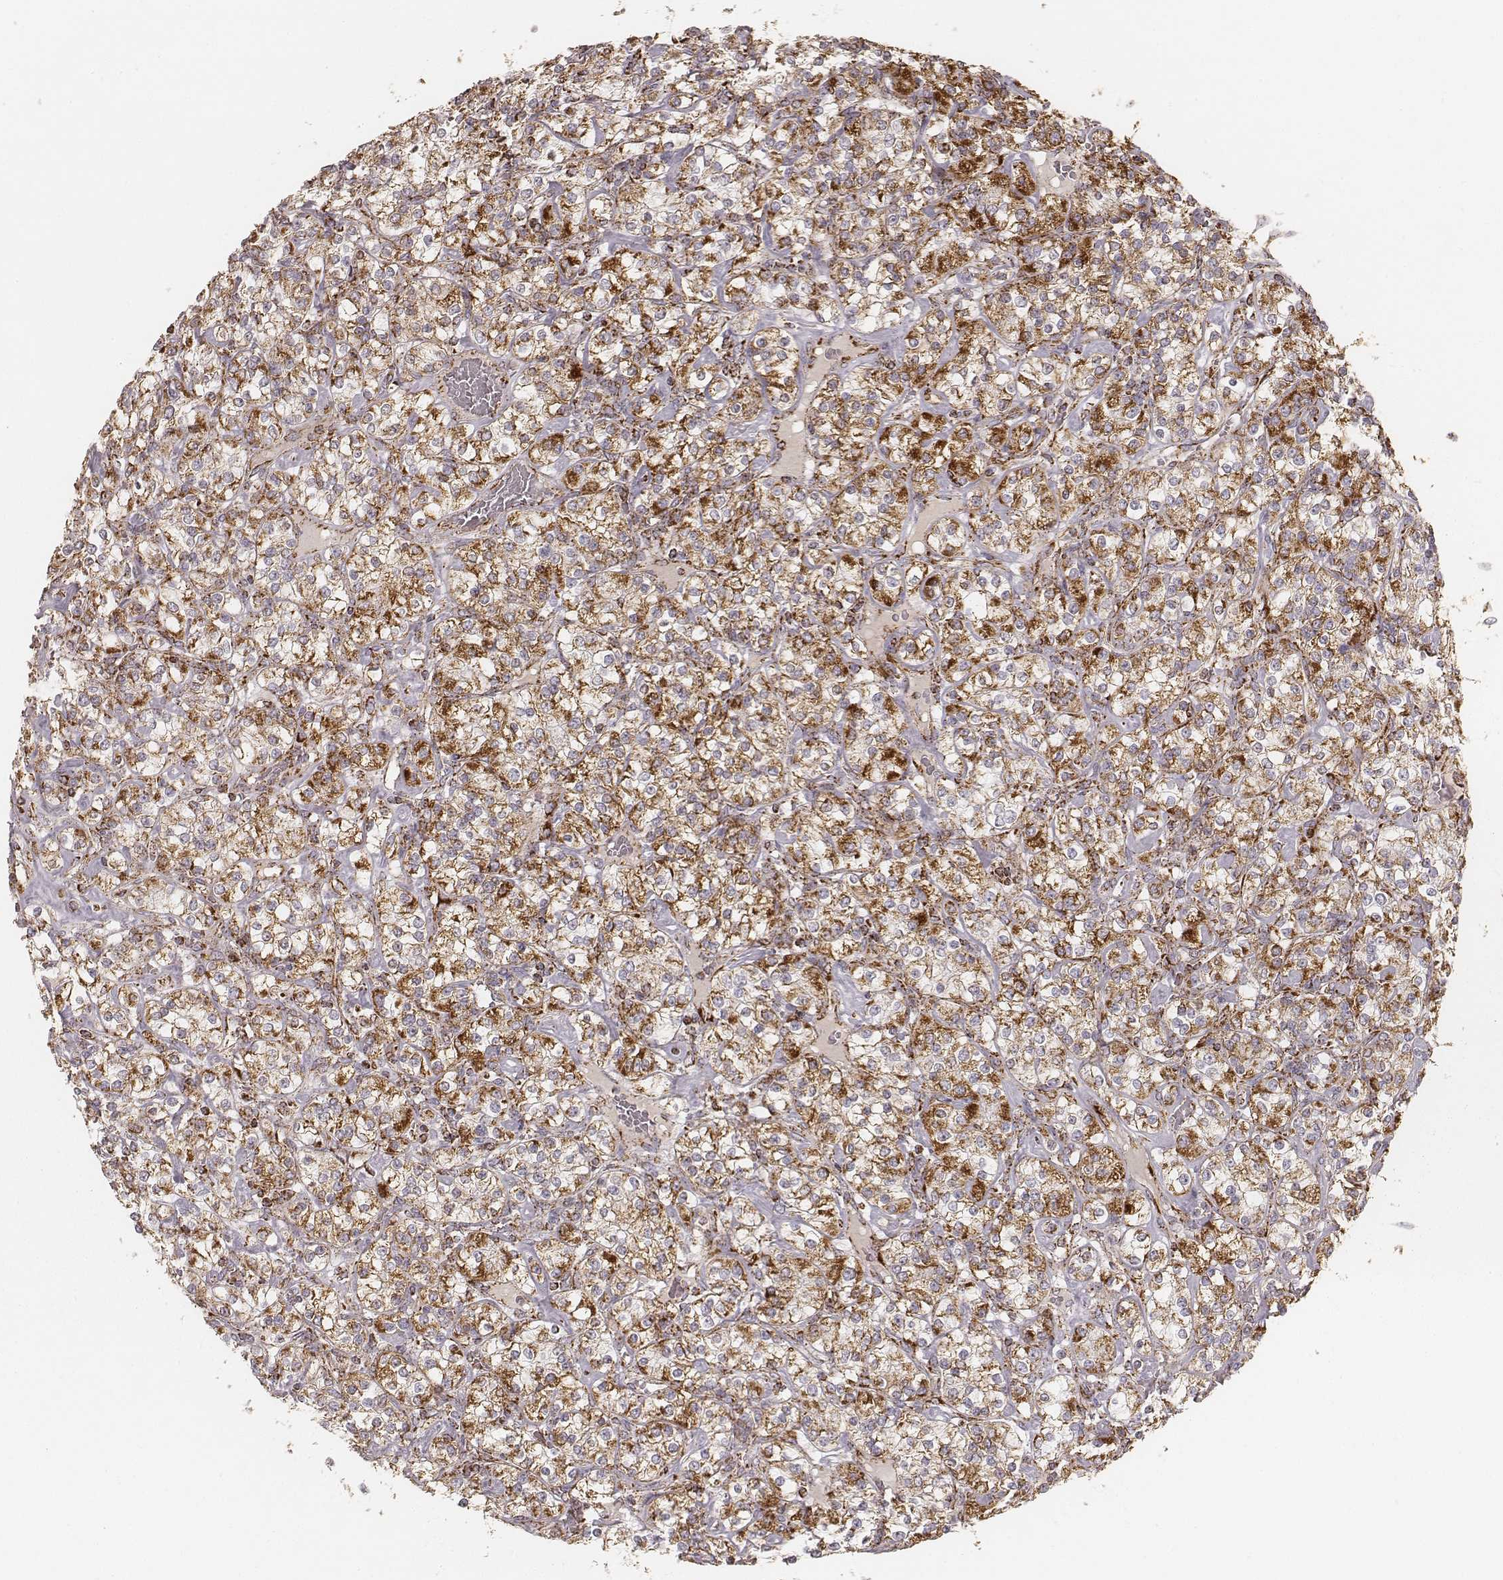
{"staining": {"intensity": "strong", "quantity": ">75%", "location": "cytoplasmic/membranous"}, "tissue": "renal cancer", "cell_type": "Tumor cells", "image_type": "cancer", "snomed": [{"axis": "morphology", "description": "Adenocarcinoma, NOS"}, {"axis": "topography", "description": "Kidney"}], "caption": "Renal cancer (adenocarcinoma) stained with a protein marker reveals strong staining in tumor cells.", "gene": "CS", "patient": {"sex": "male", "age": 77}}